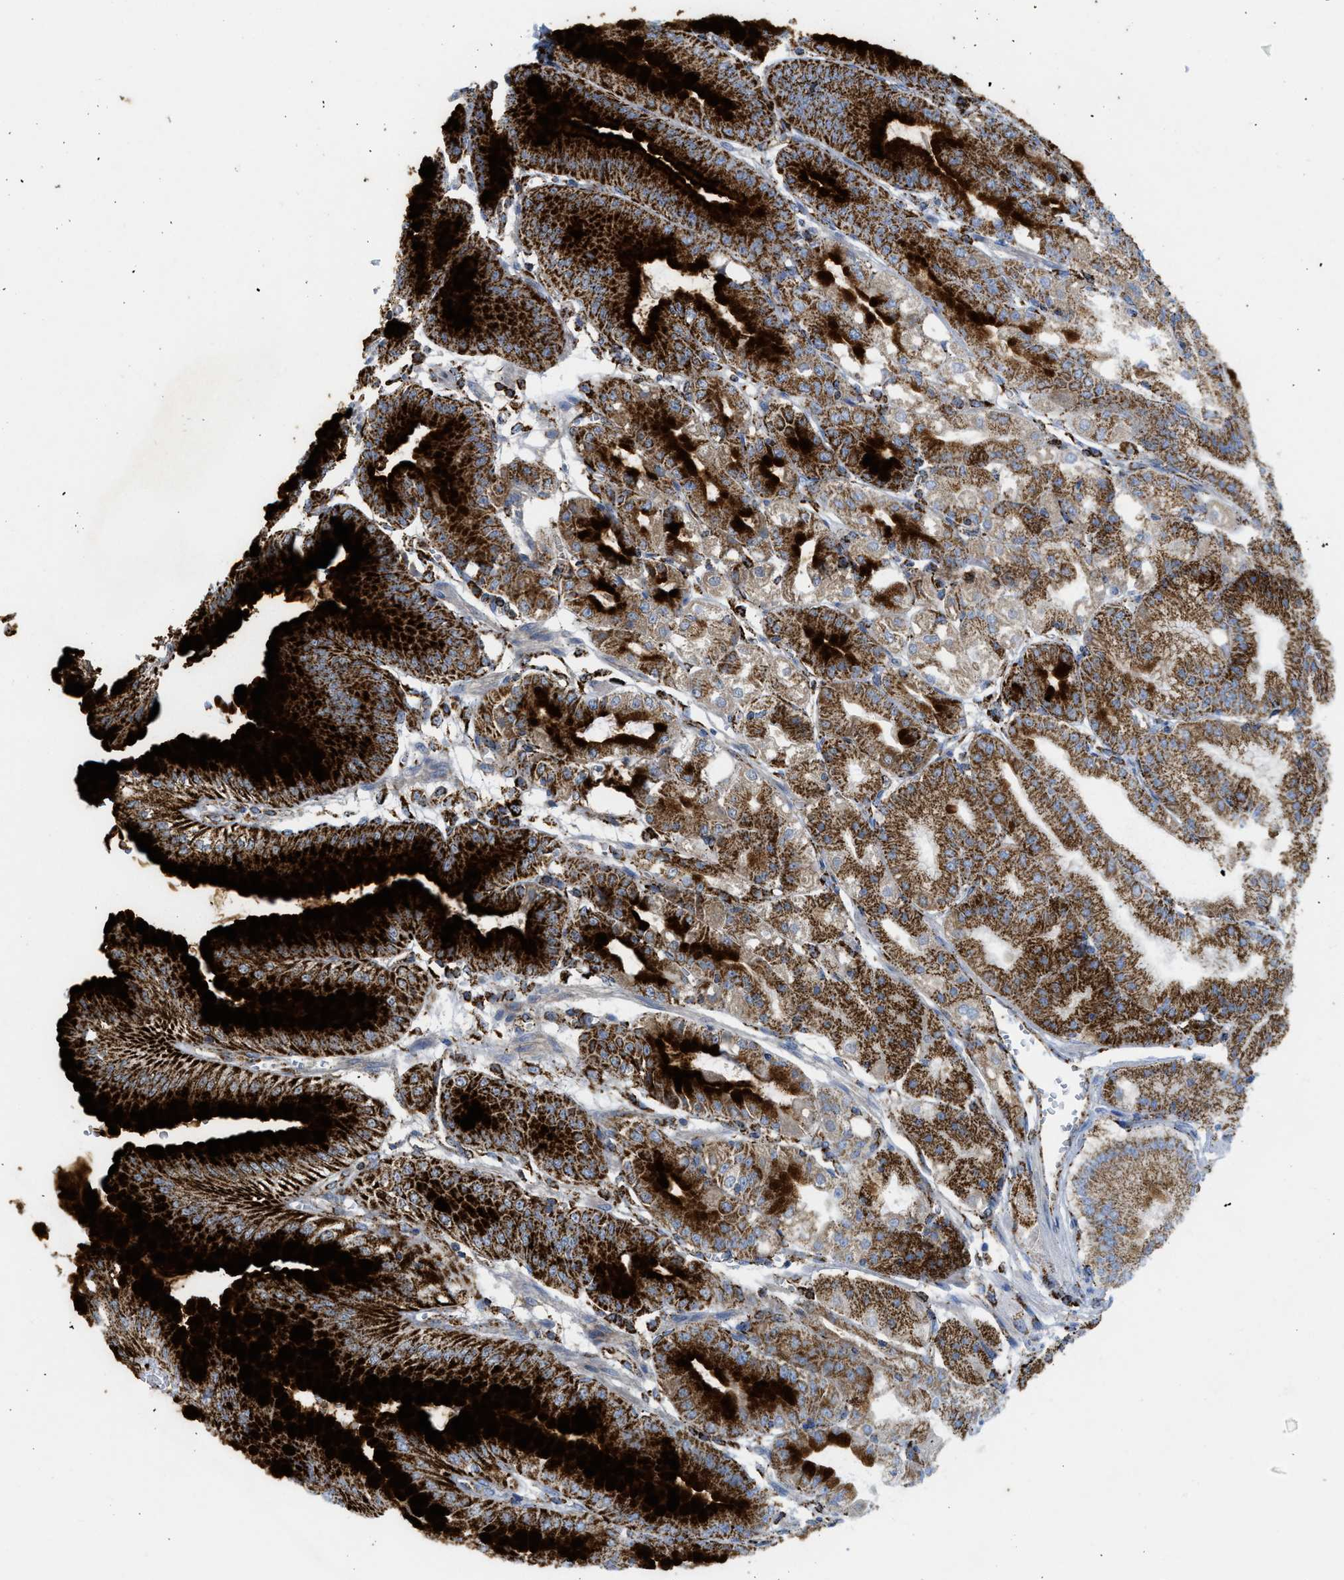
{"staining": {"intensity": "strong", "quantity": ">75%", "location": "cytoplasmic/membranous"}, "tissue": "stomach", "cell_type": "Glandular cells", "image_type": "normal", "snomed": [{"axis": "morphology", "description": "Normal tissue, NOS"}, {"axis": "topography", "description": "Stomach, lower"}], "caption": "Strong cytoplasmic/membranous protein positivity is present in about >75% of glandular cells in stomach.", "gene": "SQOR", "patient": {"sex": "male", "age": 71}}